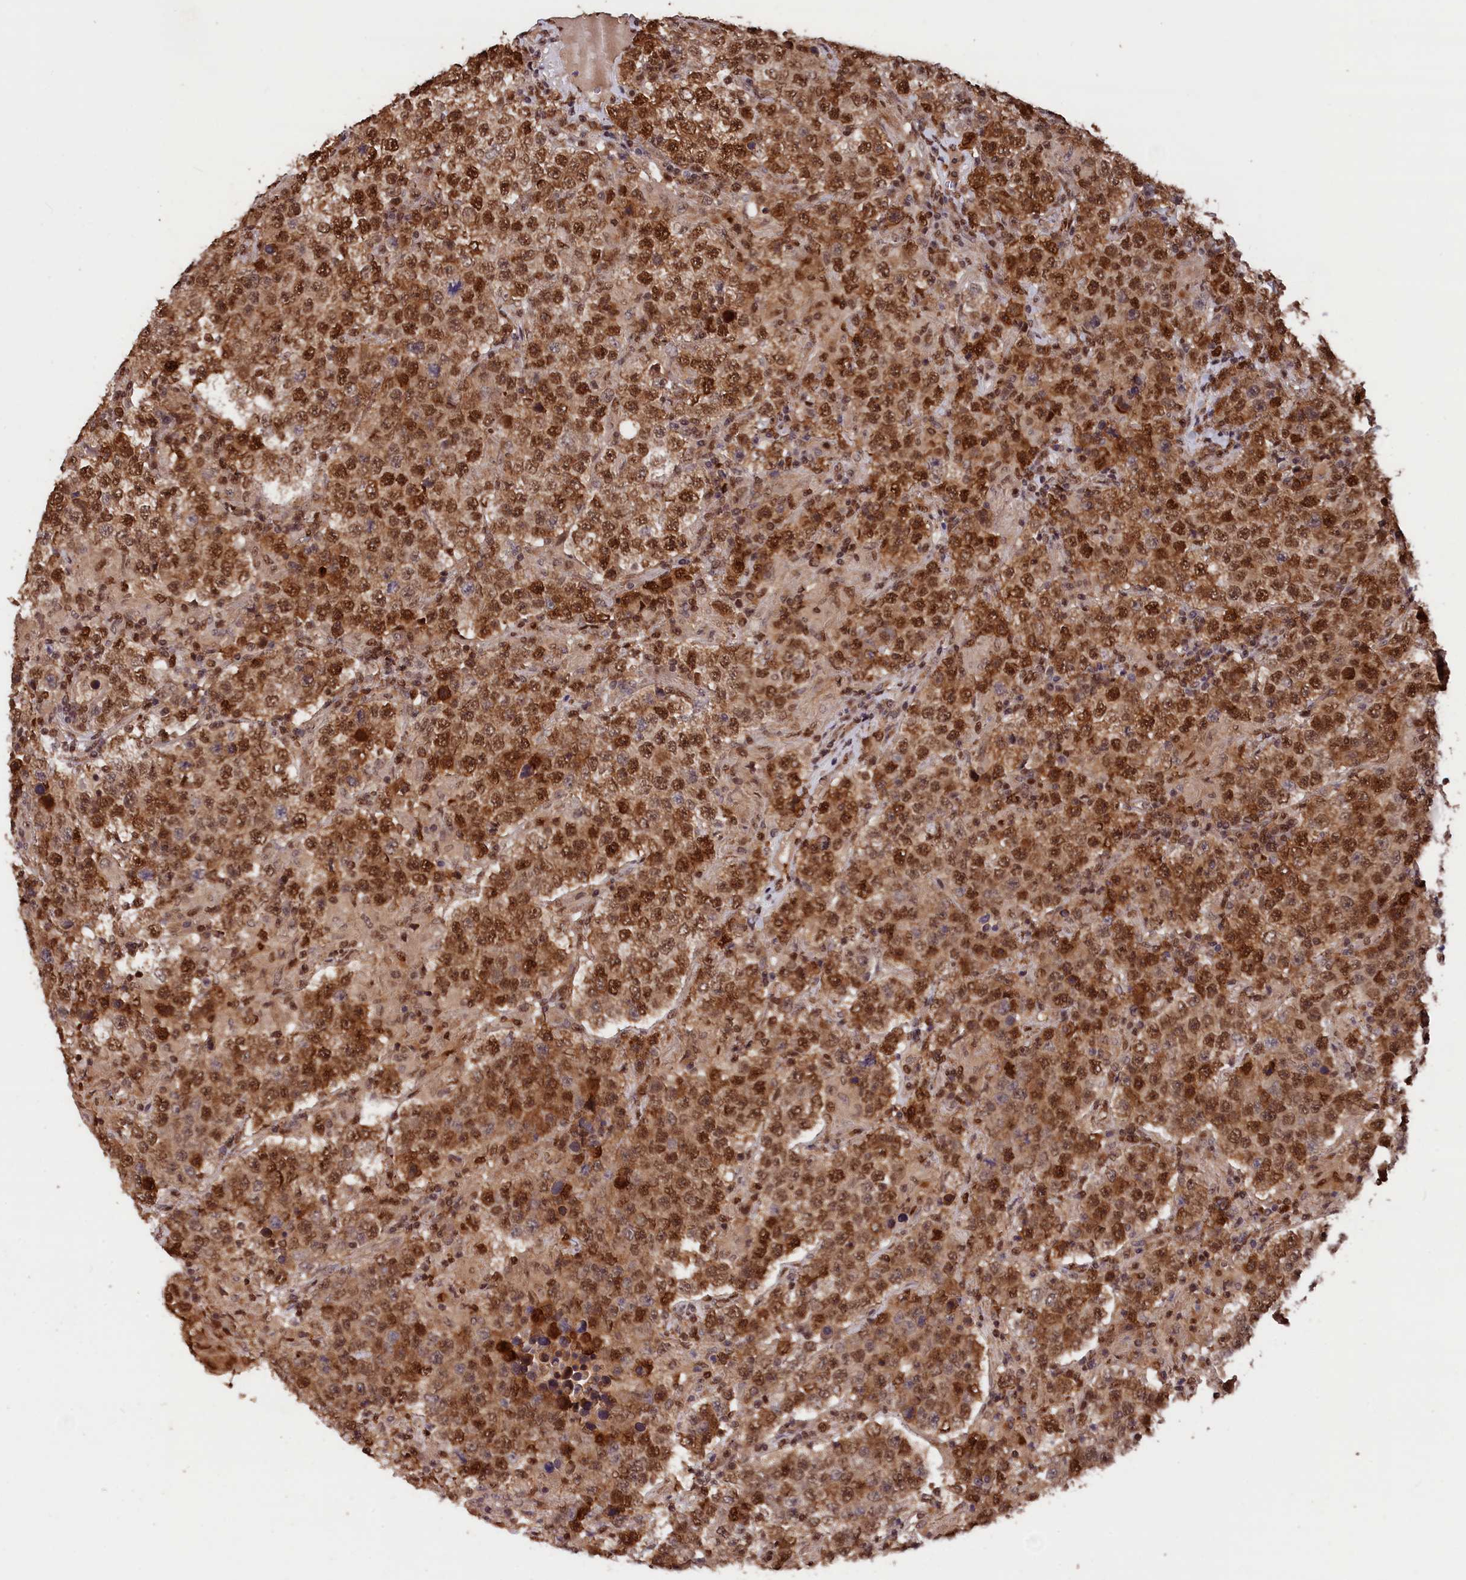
{"staining": {"intensity": "moderate", "quantity": ">75%", "location": "nuclear"}, "tissue": "testis cancer", "cell_type": "Tumor cells", "image_type": "cancer", "snomed": [{"axis": "morphology", "description": "Normal tissue, NOS"}, {"axis": "morphology", "description": "Urothelial carcinoma, High grade"}, {"axis": "morphology", "description": "Seminoma, NOS"}, {"axis": "morphology", "description": "Carcinoma, Embryonal, NOS"}, {"axis": "topography", "description": "Urinary bladder"}, {"axis": "topography", "description": "Testis"}], "caption": "A high-resolution histopathology image shows immunohistochemistry staining of testis cancer (embryonal carcinoma), which displays moderate nuclear expression in about >75% of tumor cells. (brown staining indicates protein expression, while blue staining denotes nuclei).", "gene": "ADRM1", "patient": {"sex": "male", "age": 41}}